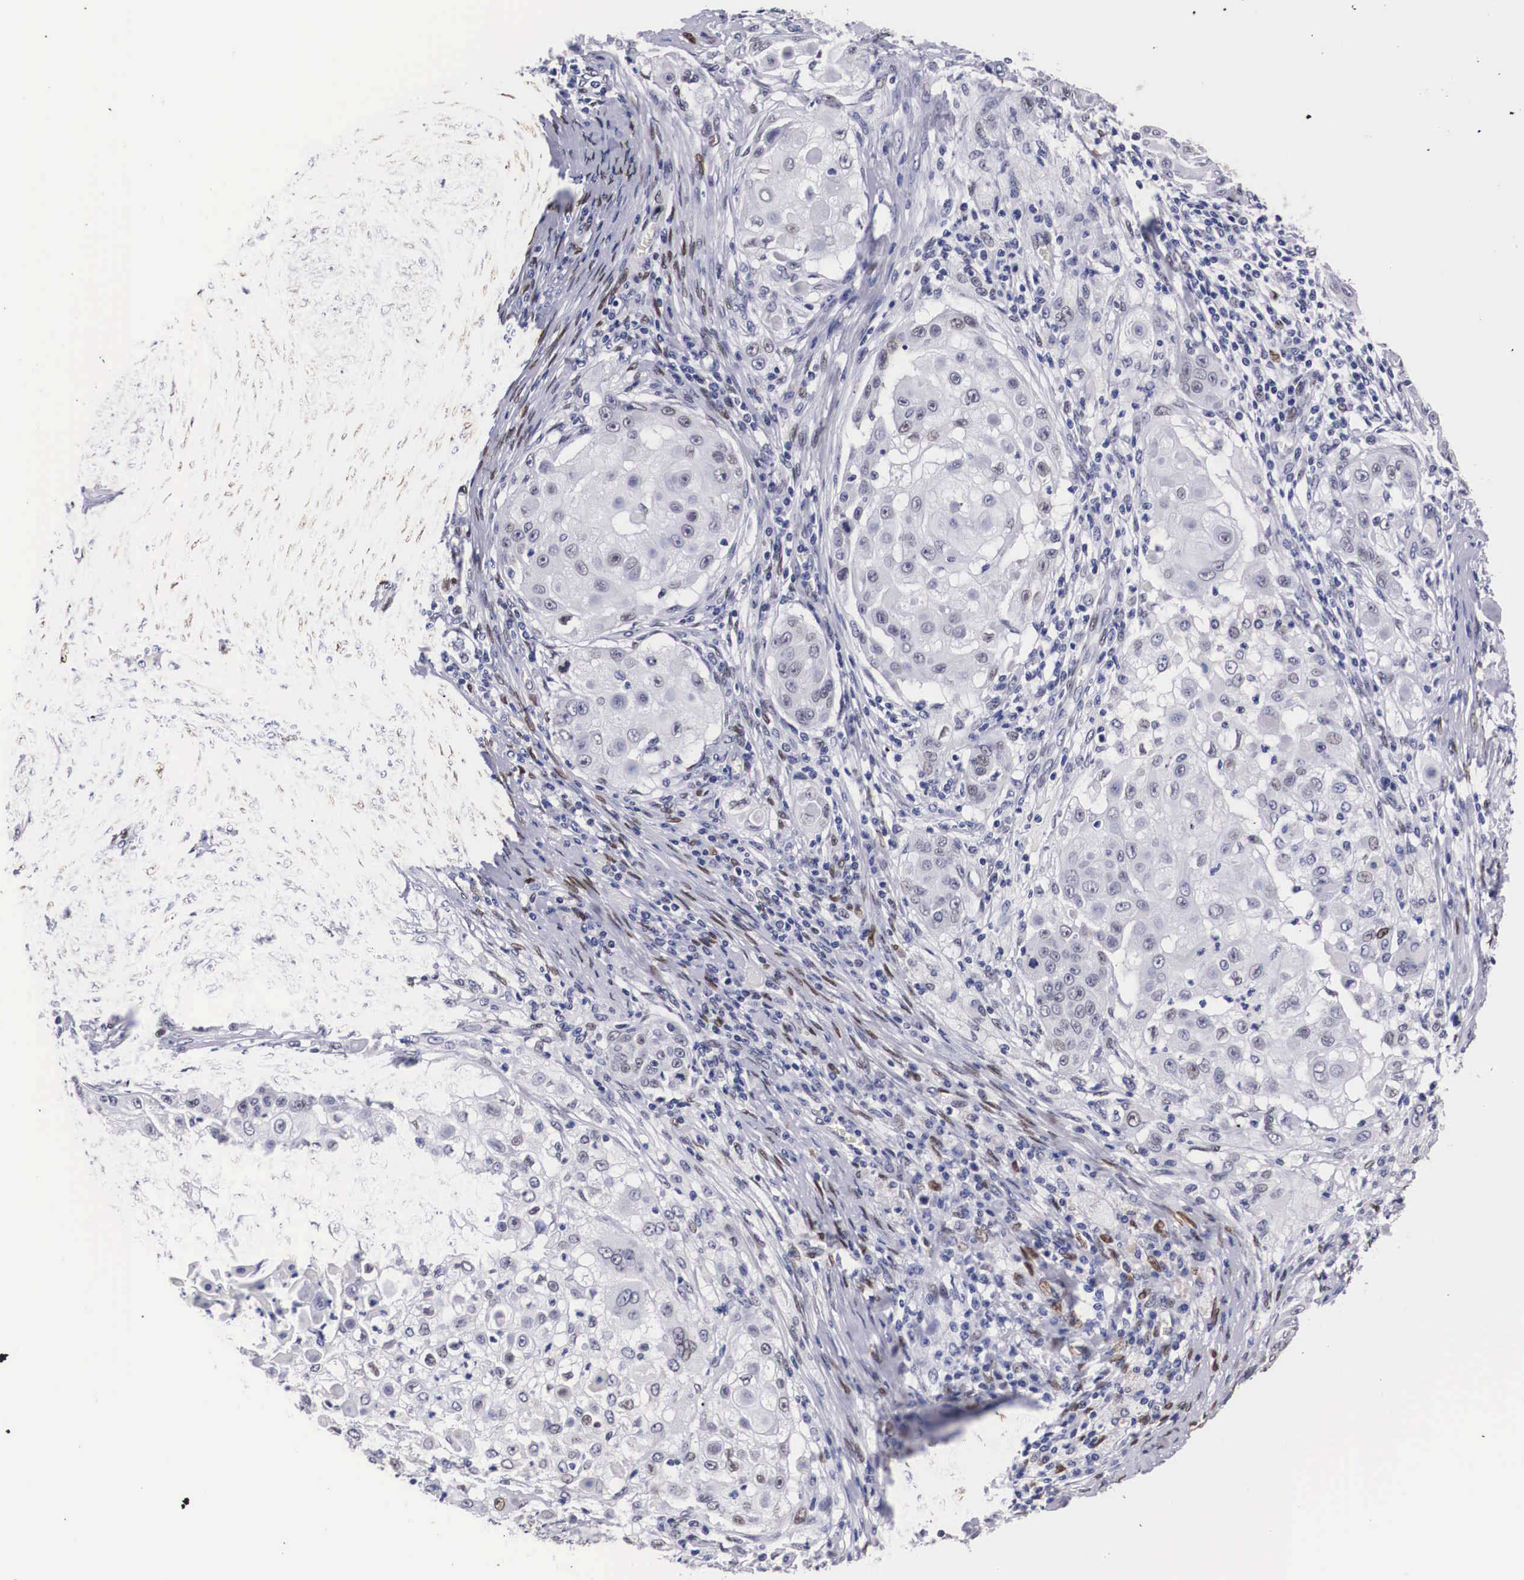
{"staining": {"intensity": "negative", "quantity": "none", "location": "none"}, "tissue": "skin cancer", "cell_type": "Tumor cells", "image_type": "cancer", "snomed": [{"axis": "morphology", "description": "Squamous cell carcinoma, NOS"}, {"axis": "topography", "description": "Skin"}], "caption": "Tumor cells show no significant expression in skin squamous cell carcinoma. The staining is performed using DAB (3,3'-diaminobenzidine) brown chromogen with nuclei counter-stained in using hematoxylin.", "gene": "KHDRBS3", "patient": {"sex": "female", "age": 57}}